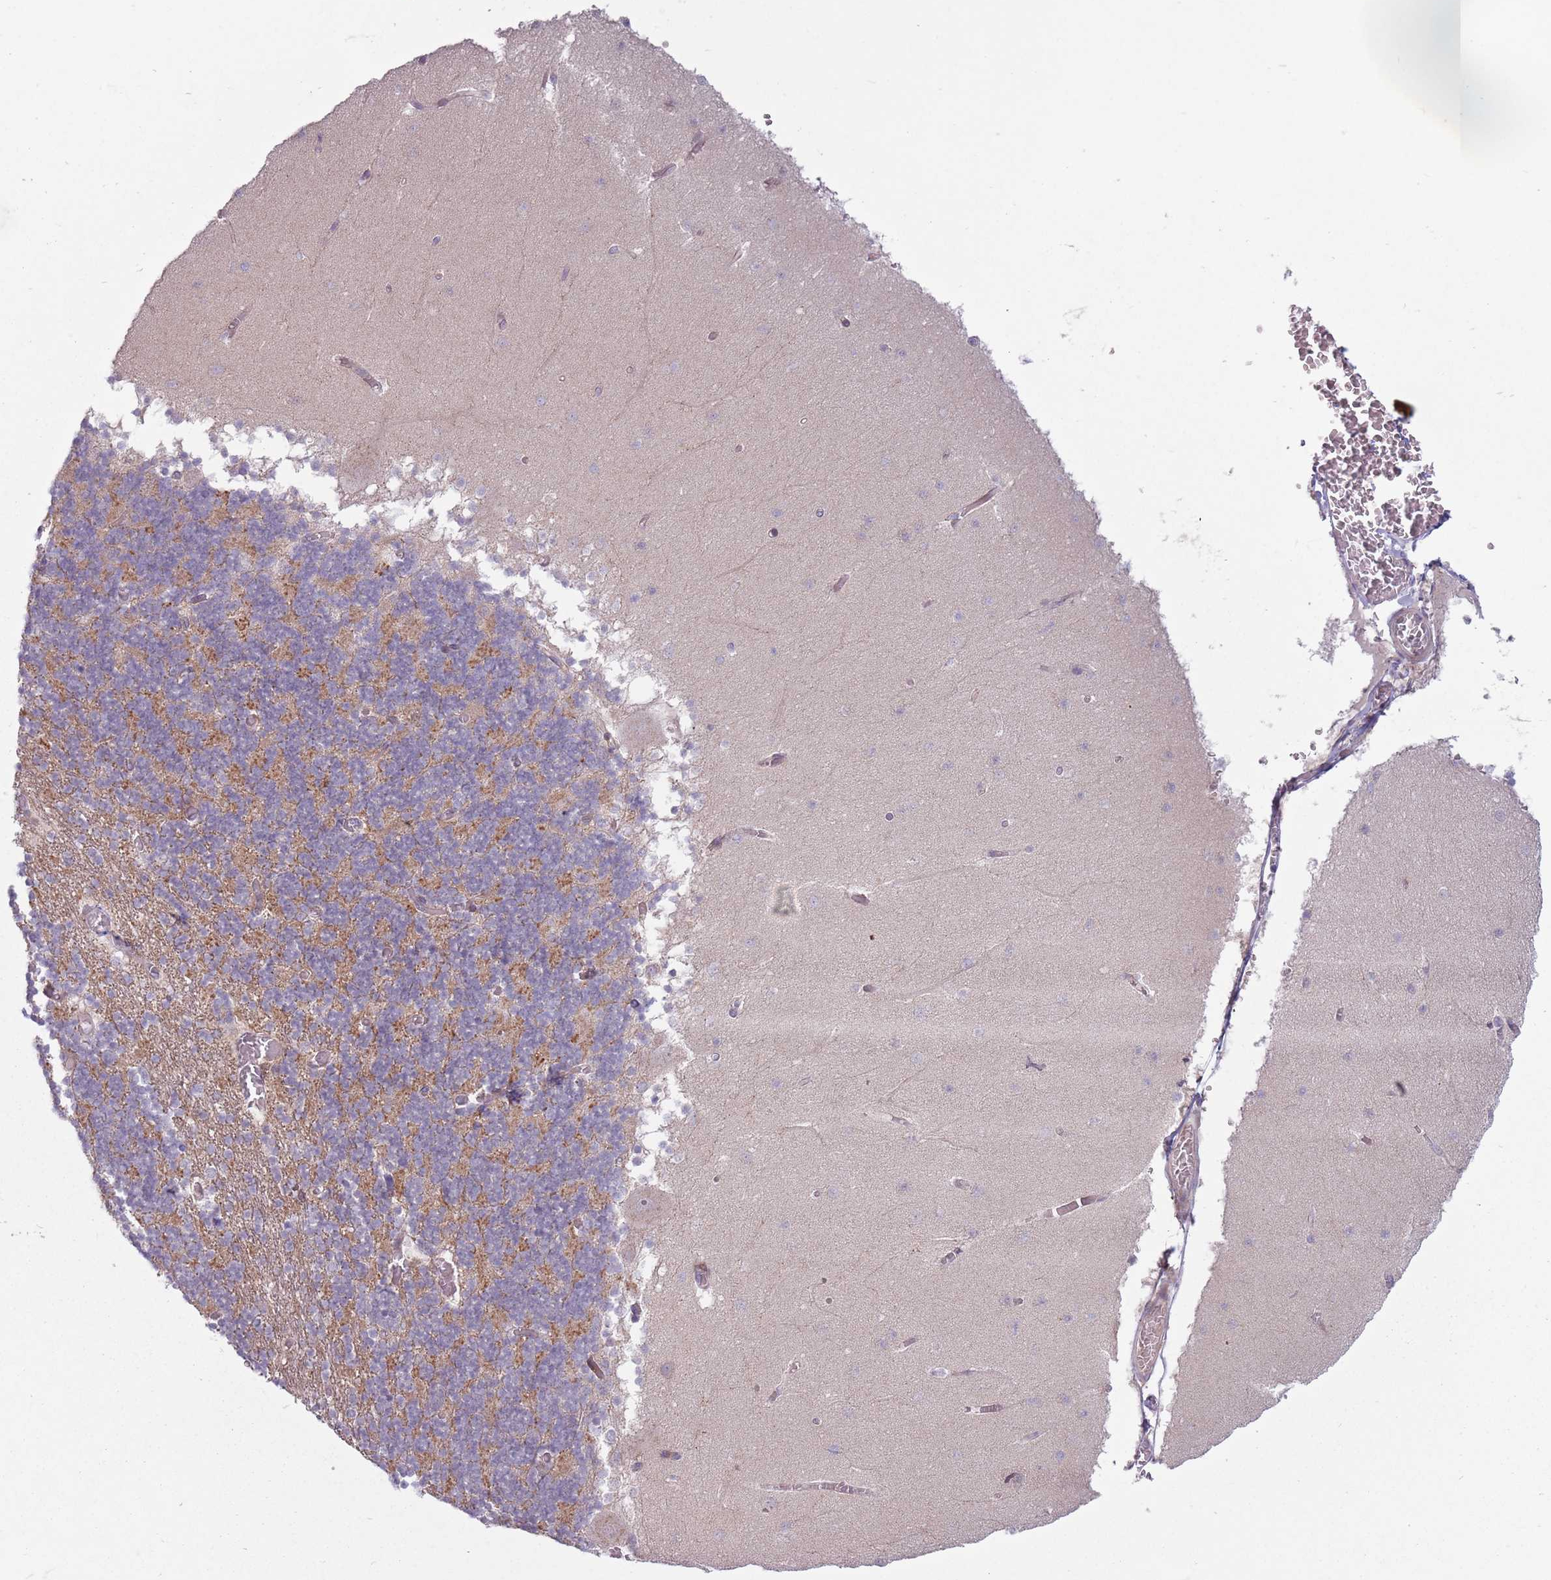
{"staining": {"intensity": "moderate", "quantity": "25%-75%", "location": "cytoplasmic/membranous"}, "tissue": "cerebellum", "cell_type": "Cells in granular layer", "image_type": "normal", "snomed": [{"axis": "morphology", "description": "Normal tissue, NOS"}, {"axis": "topography", "description": "Cerebellum"}], "caption": "The immunohistochemical stain shows moderate cytoplasmic/membranous expression in cells in granular layer of unremarkable cerebellum.", "gene": "CCDC150", "patient": {"sex": "female", "age": 28}}